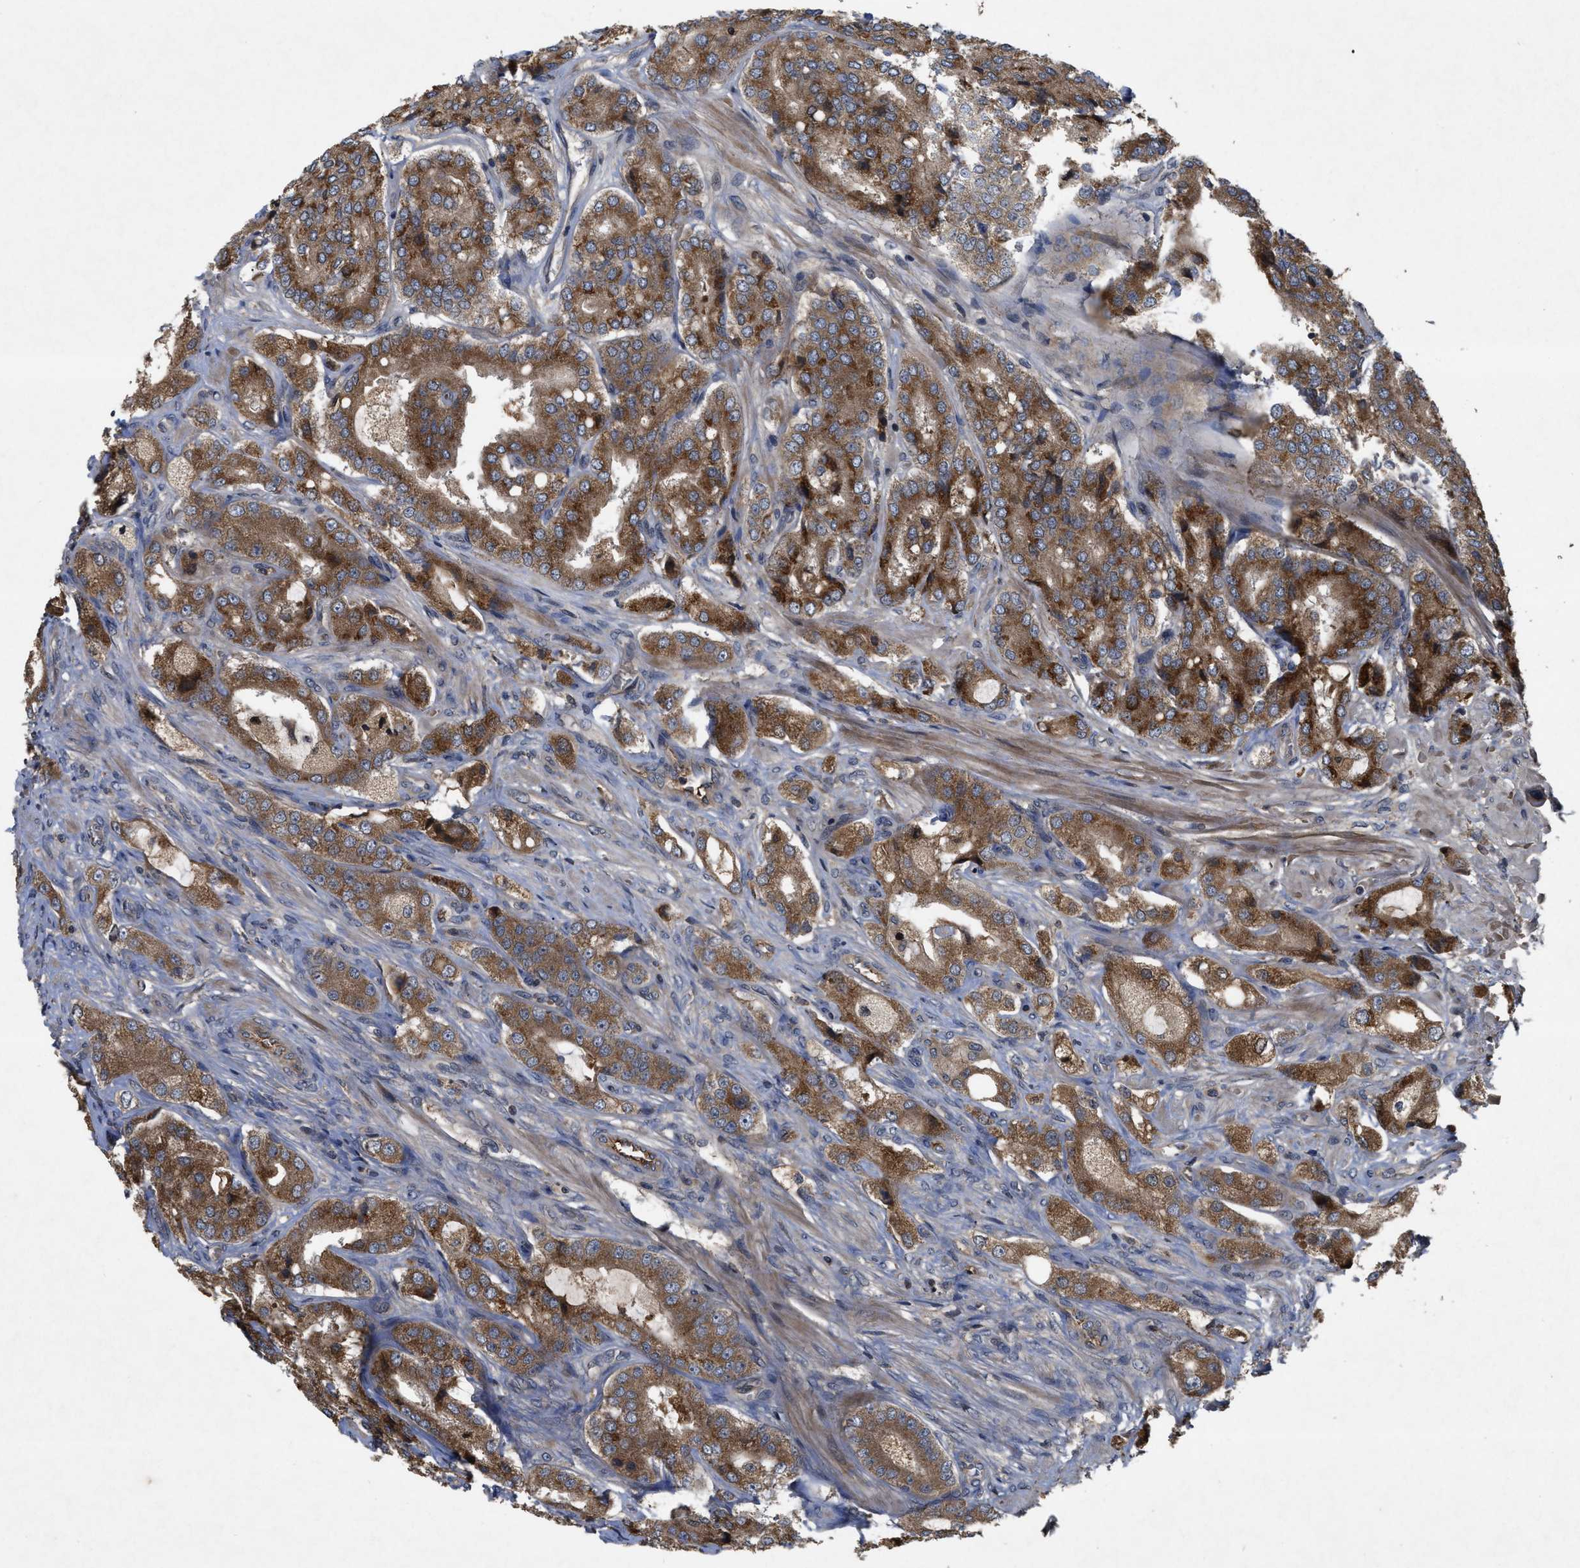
{"staining": {"intensity": "moderate", "quantity": ">75%", "location": "cytoplasmic/membranous"}, "tissue": "prostate cancer", "cell_type": "Tumor cells", "image_type": "cancer", "snomed": [{"axis": "morphology", "description": "Adenocarcinoma, High grade"}, {"axis": "topography", "description": "Prostate"}], "caption": "High-power microscopy captured an IHC micrograph of prostate high-grade adenocarcinoma, revealing moderate cytoplasmic/membranous expression in about >75% of tumor cells.", "gene": "RAB2A", "patient": {"sex": "male", "age": 65}}